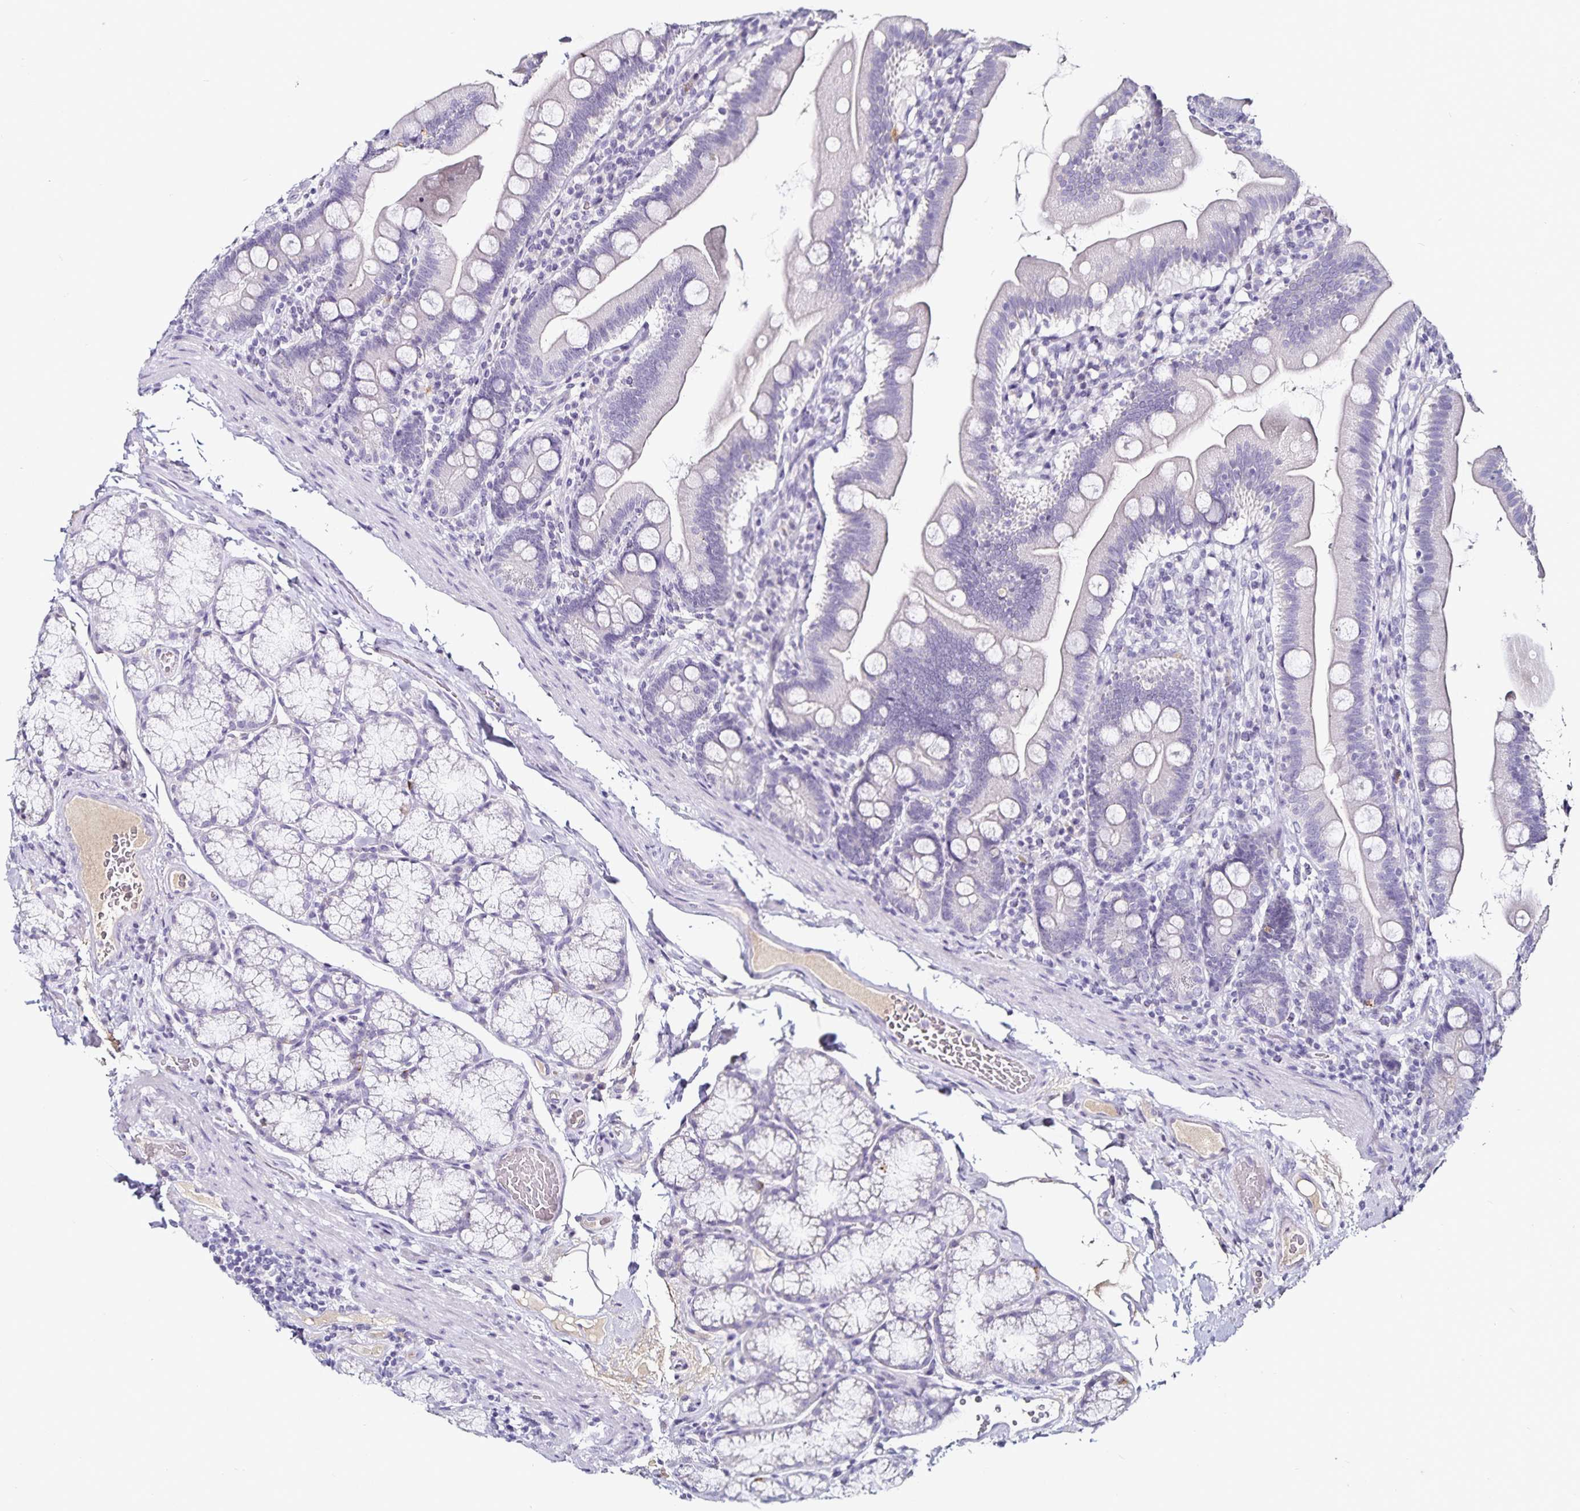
{"staining": {"intensity": "negative", "quantity": "none", "location": "none"}, "tissue": "duodenum", "cell_type": "Glandular cells", "image_type": "normal", "snomed": [{"axis": "morphology", "description": "Normal tissue, NOS"}, {"axis": "topography", "description": "Duodenum"}], "caption": "A histopathology image of human duodenum is negative for staining in glandular cells. (DAB (3,3'-diaminobenzidine) immunohistochemistry (IHC) with hematoxylin counter stain).", "gene": "TTR", "patient": {"sex": "female", "age": 67}}